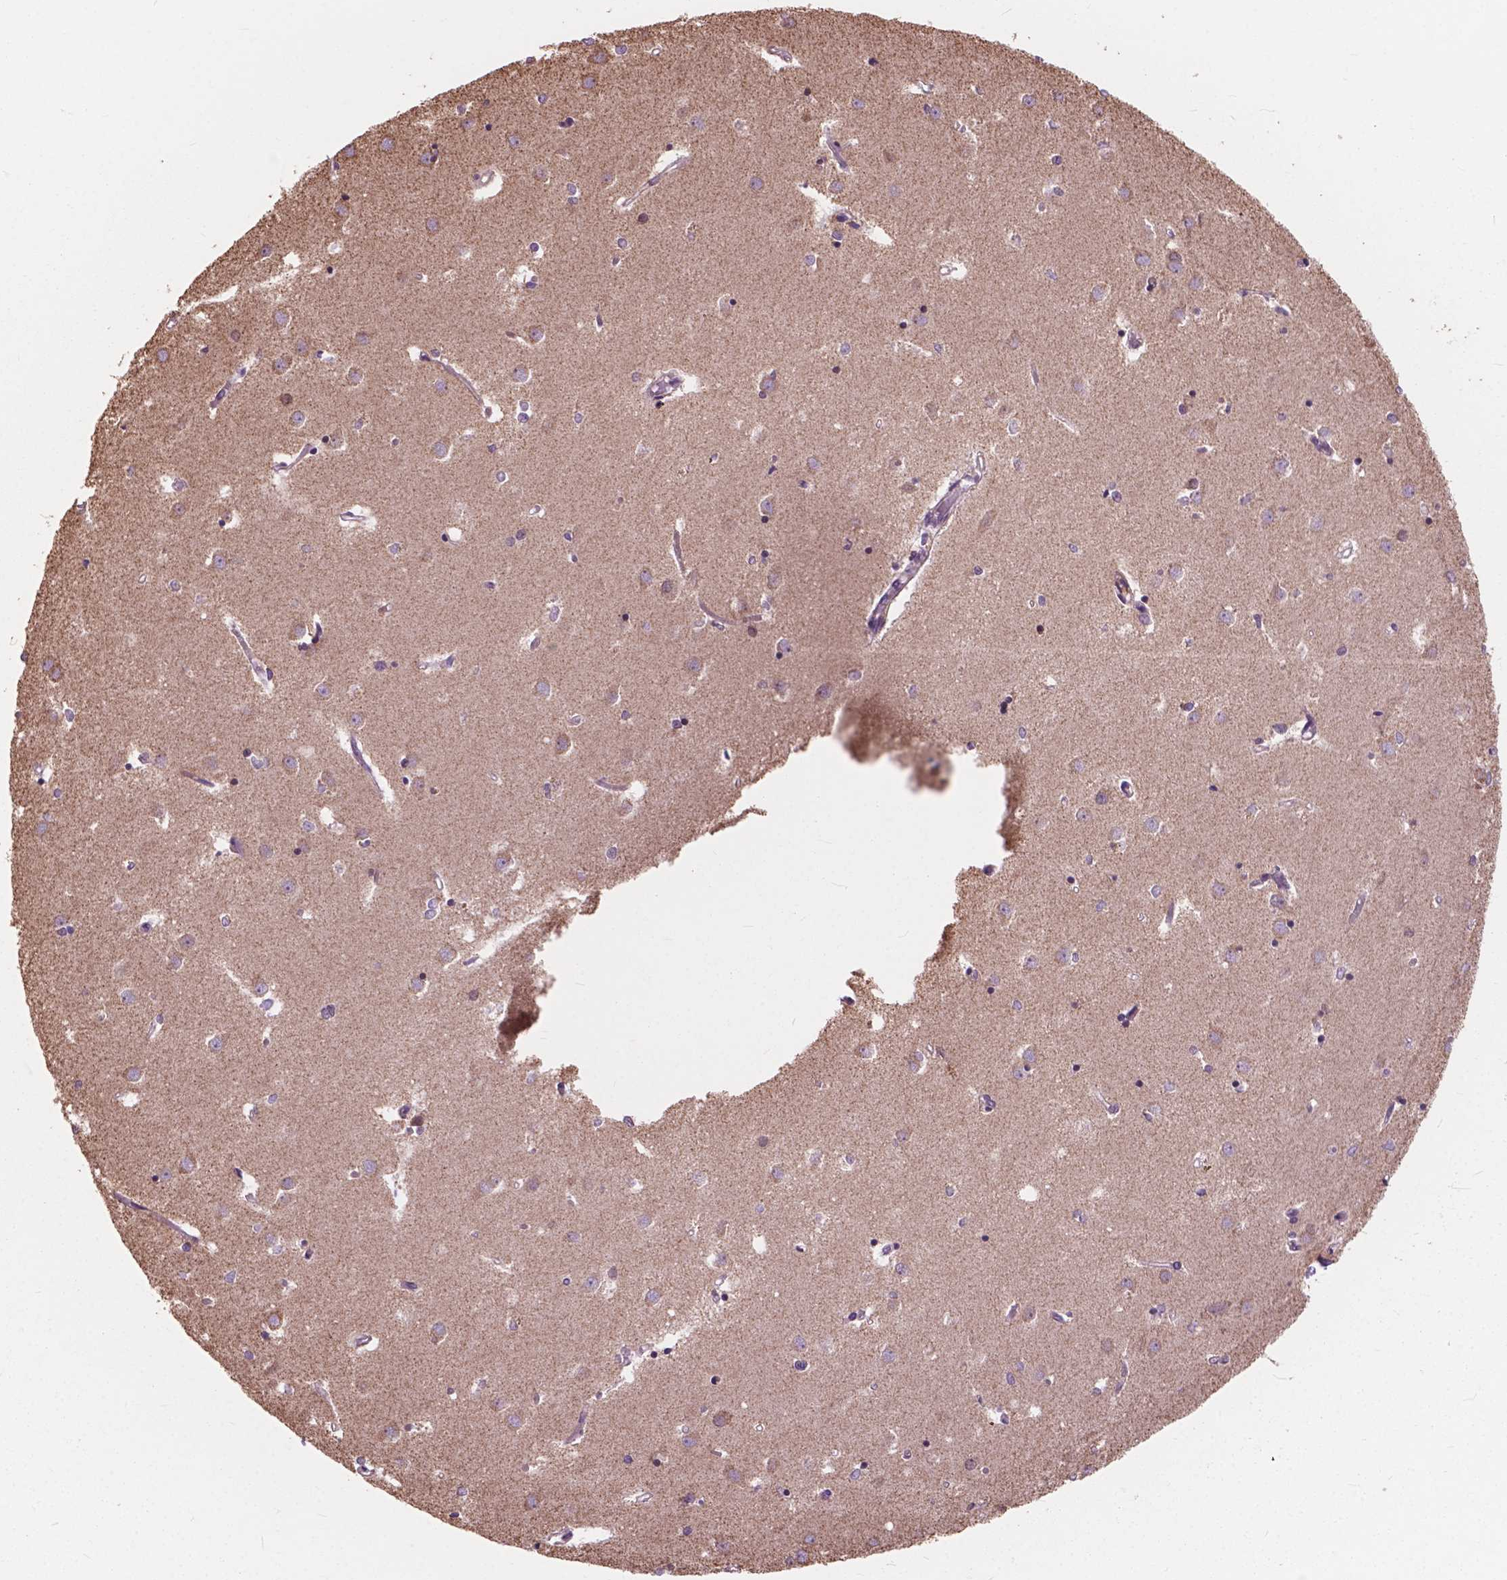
{"staining": {"intensity": "negative", "quantity": "none", "location": "none"}, "tissue": "caudate", "cell_type": "Glial cells", "image_type": "normal", "snomed": [{"axis": "morphology", "description": "Normal tissue, NOS"}, {"axis": "topography", "description": "Lateral ventricle wall"}], "caption": "IHC of normal caudate displays no staining in glial cells.", "gene": "SCOC", "patient": {"sex": "male", "age": 54}}